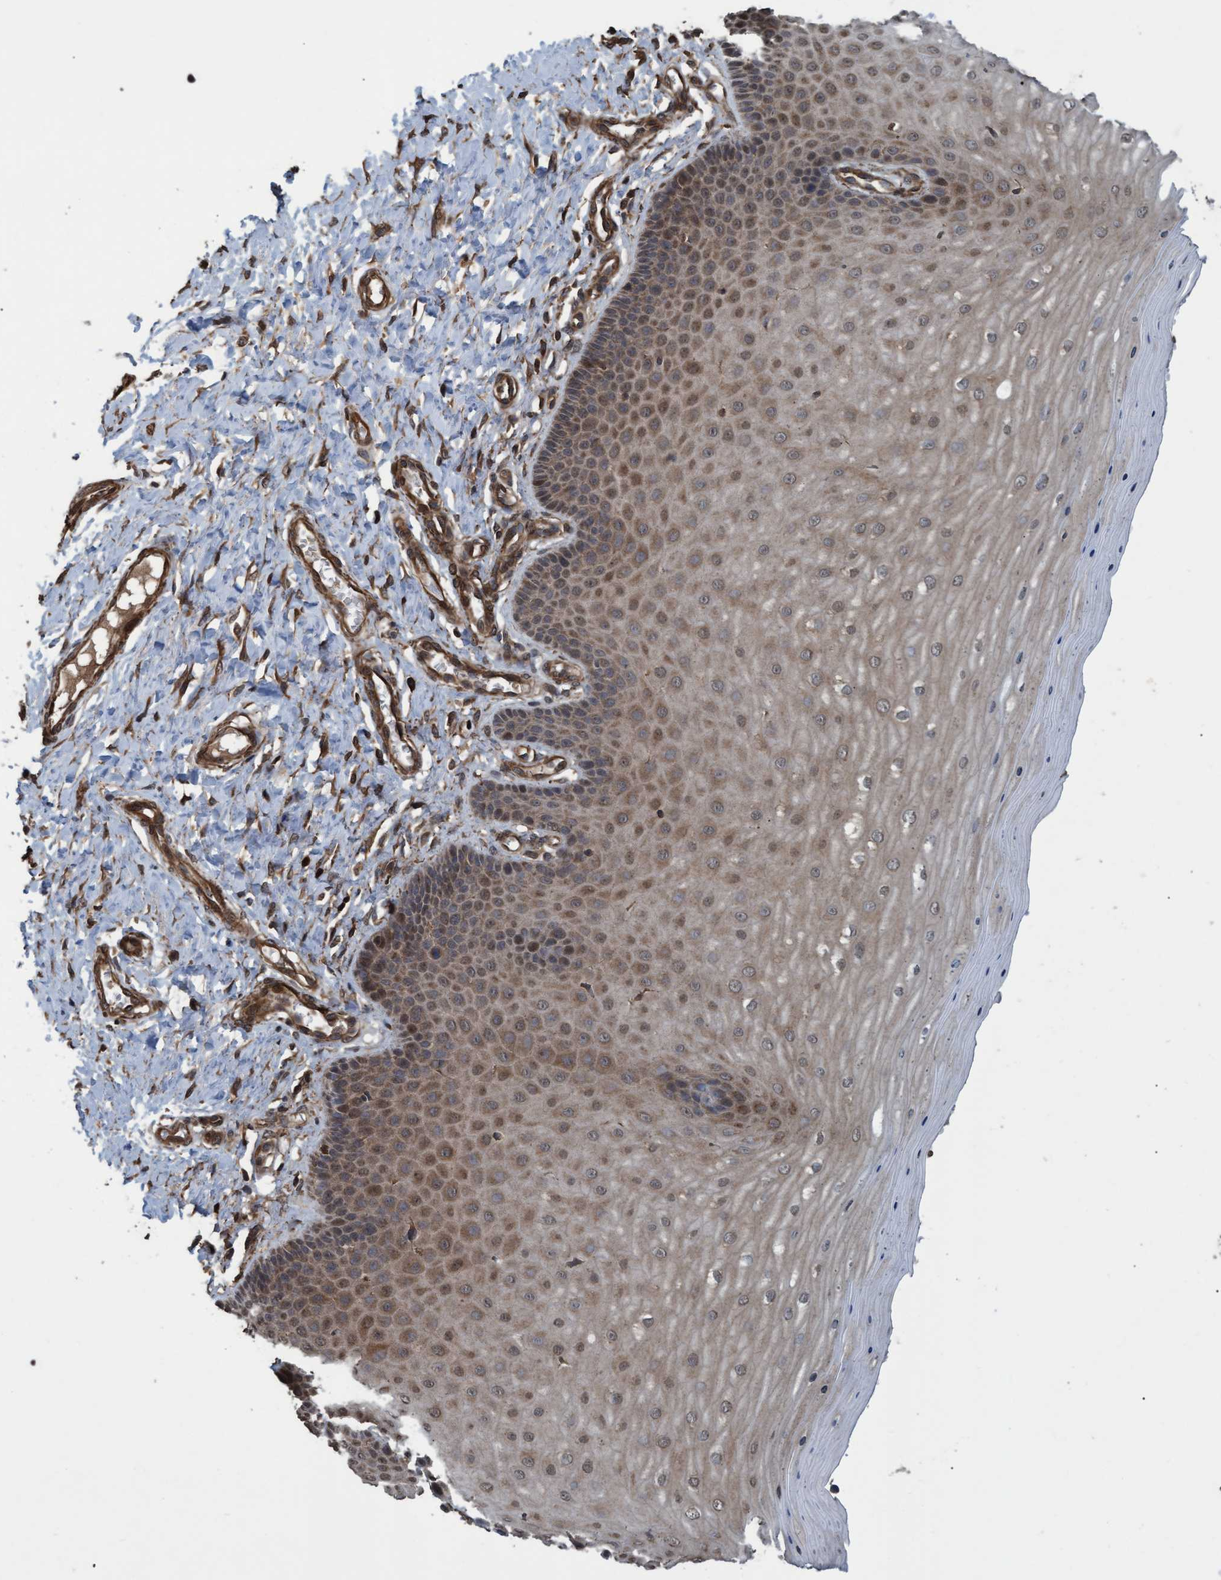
{"staining": {"intensity": "moderate", "quantity": ">75%", "location": "cytoplasmic/membranous"}, "tissue": "cervix", "cell_type": "Glandular cells", "image_type": "normal", "snomed": [{"axis": "morphology", "description": "Normal tissue, NOS"}, {"axis": "topography", "description": "Cervix"}], "caption": "The histopathology image exhibits immunohistochemical staining of normal cervix. There is moderate cytoplasmic/membranous staining is present in about >75% of glandular cells. (DAB (3,3'-diaminobenzidine) IHC with brightfield microscopy, high magnification).", "gene": "GGT6", "patient": {"sex": "female", "age": 55}}